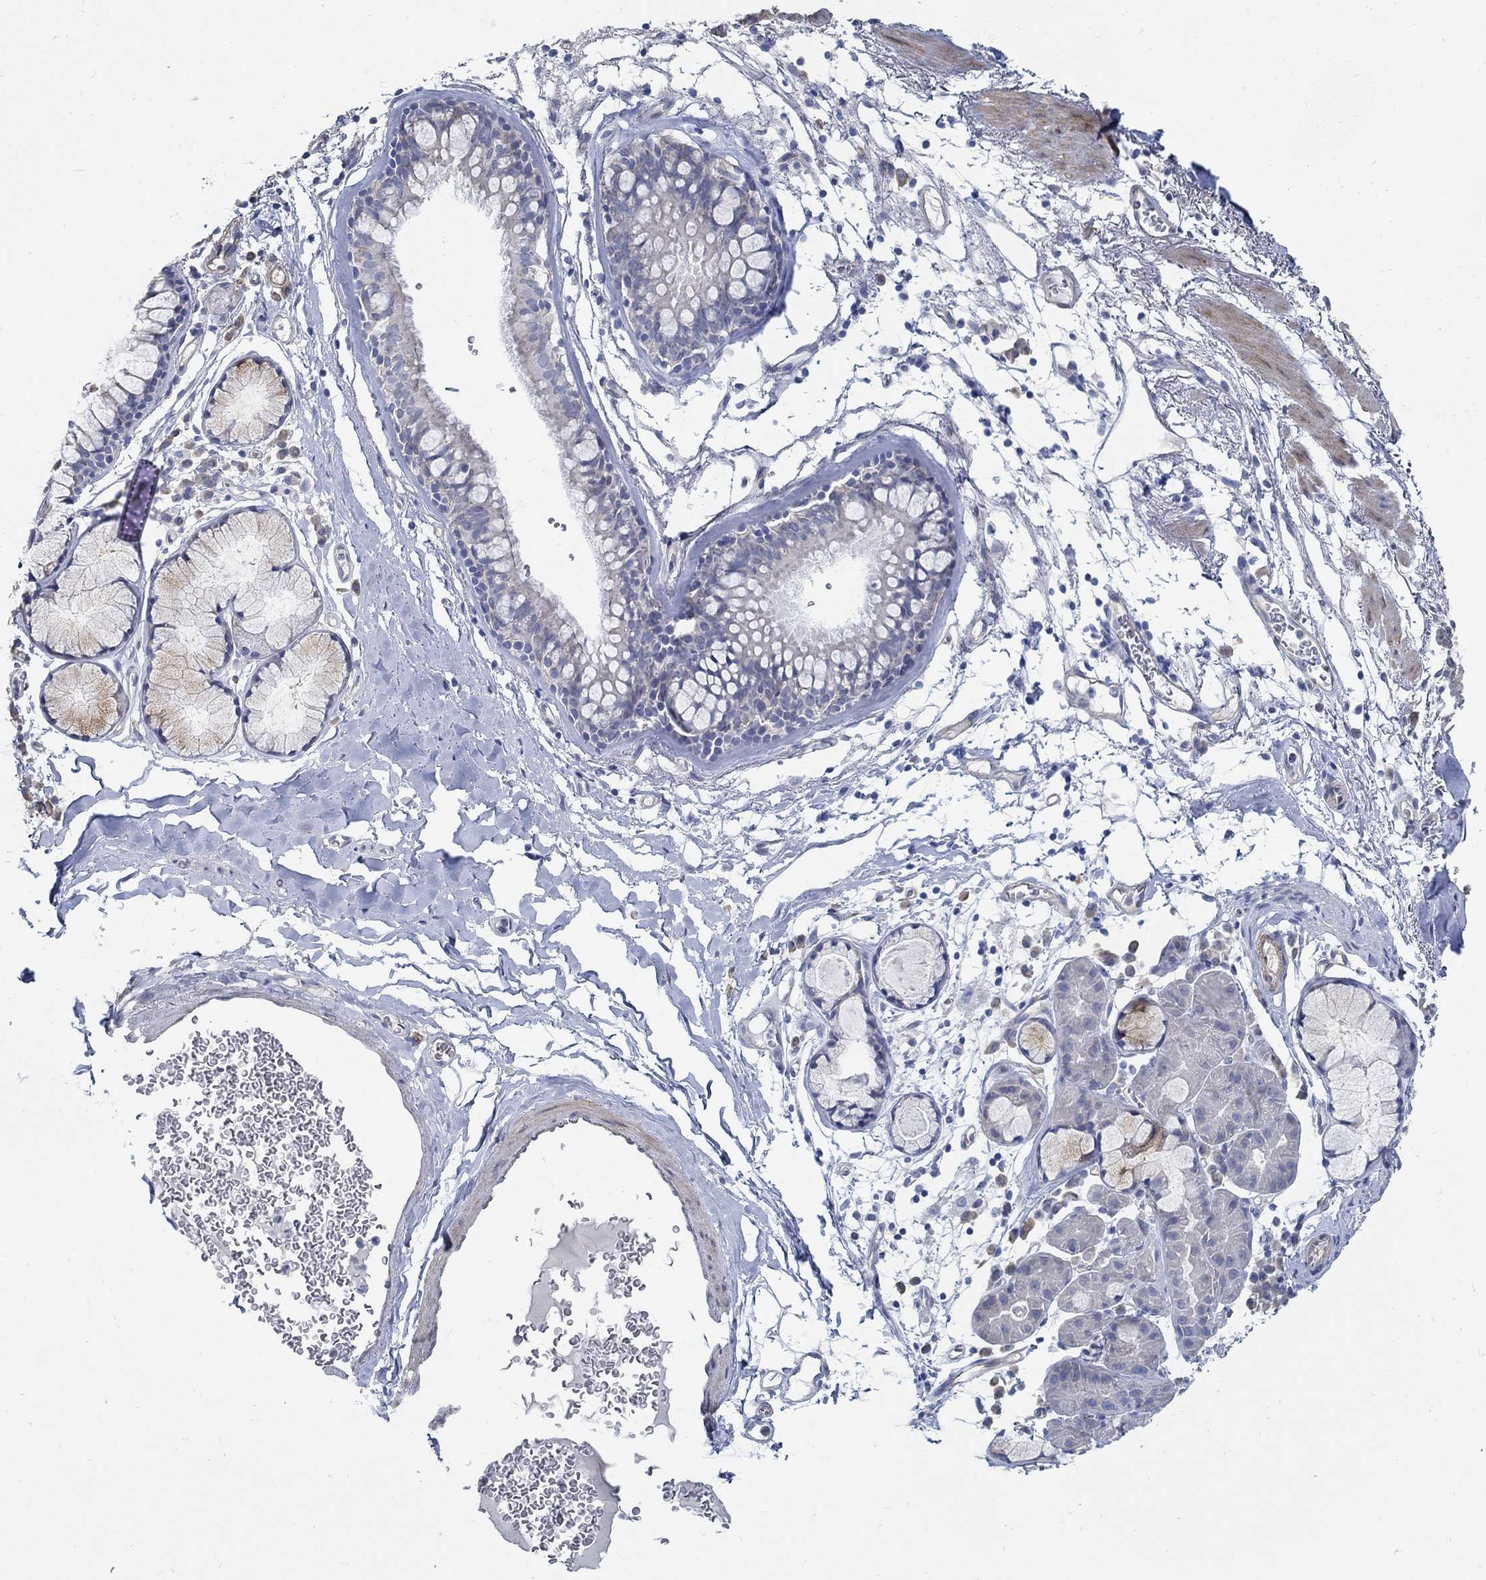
{"staining": {"intensity": "negative", "quantity": "none", "location": "none"}, "tissue": "bronchus", "cell_type": "Respiratory epithelial cells", "image_type": "normal", "snomed": [{"axis": "morphology", "description": "Normal tissue, NOS"}, {"axis": "morphology", "description": "Squamous cell carcinoma, NOS"}, {"axis": "topography", "description": "Cartilage tissue"}, {"axis": "topography", "description": "Bronchus"}], "caption": "This image is of unremarkable bronchus stained with immunohistochemistry (IHC) to label a protein in brown with the nuclei are counter-stained blue. There is no expression in respiratory epithelial cells. (Stains: DAB immunohistochemistry (IHC) with hematoxylin counter stain, Microscopy: brightfield microscopy at high magnification).", "gene": "C15orf39", "patient": {"sex": "male", "age": 72}}